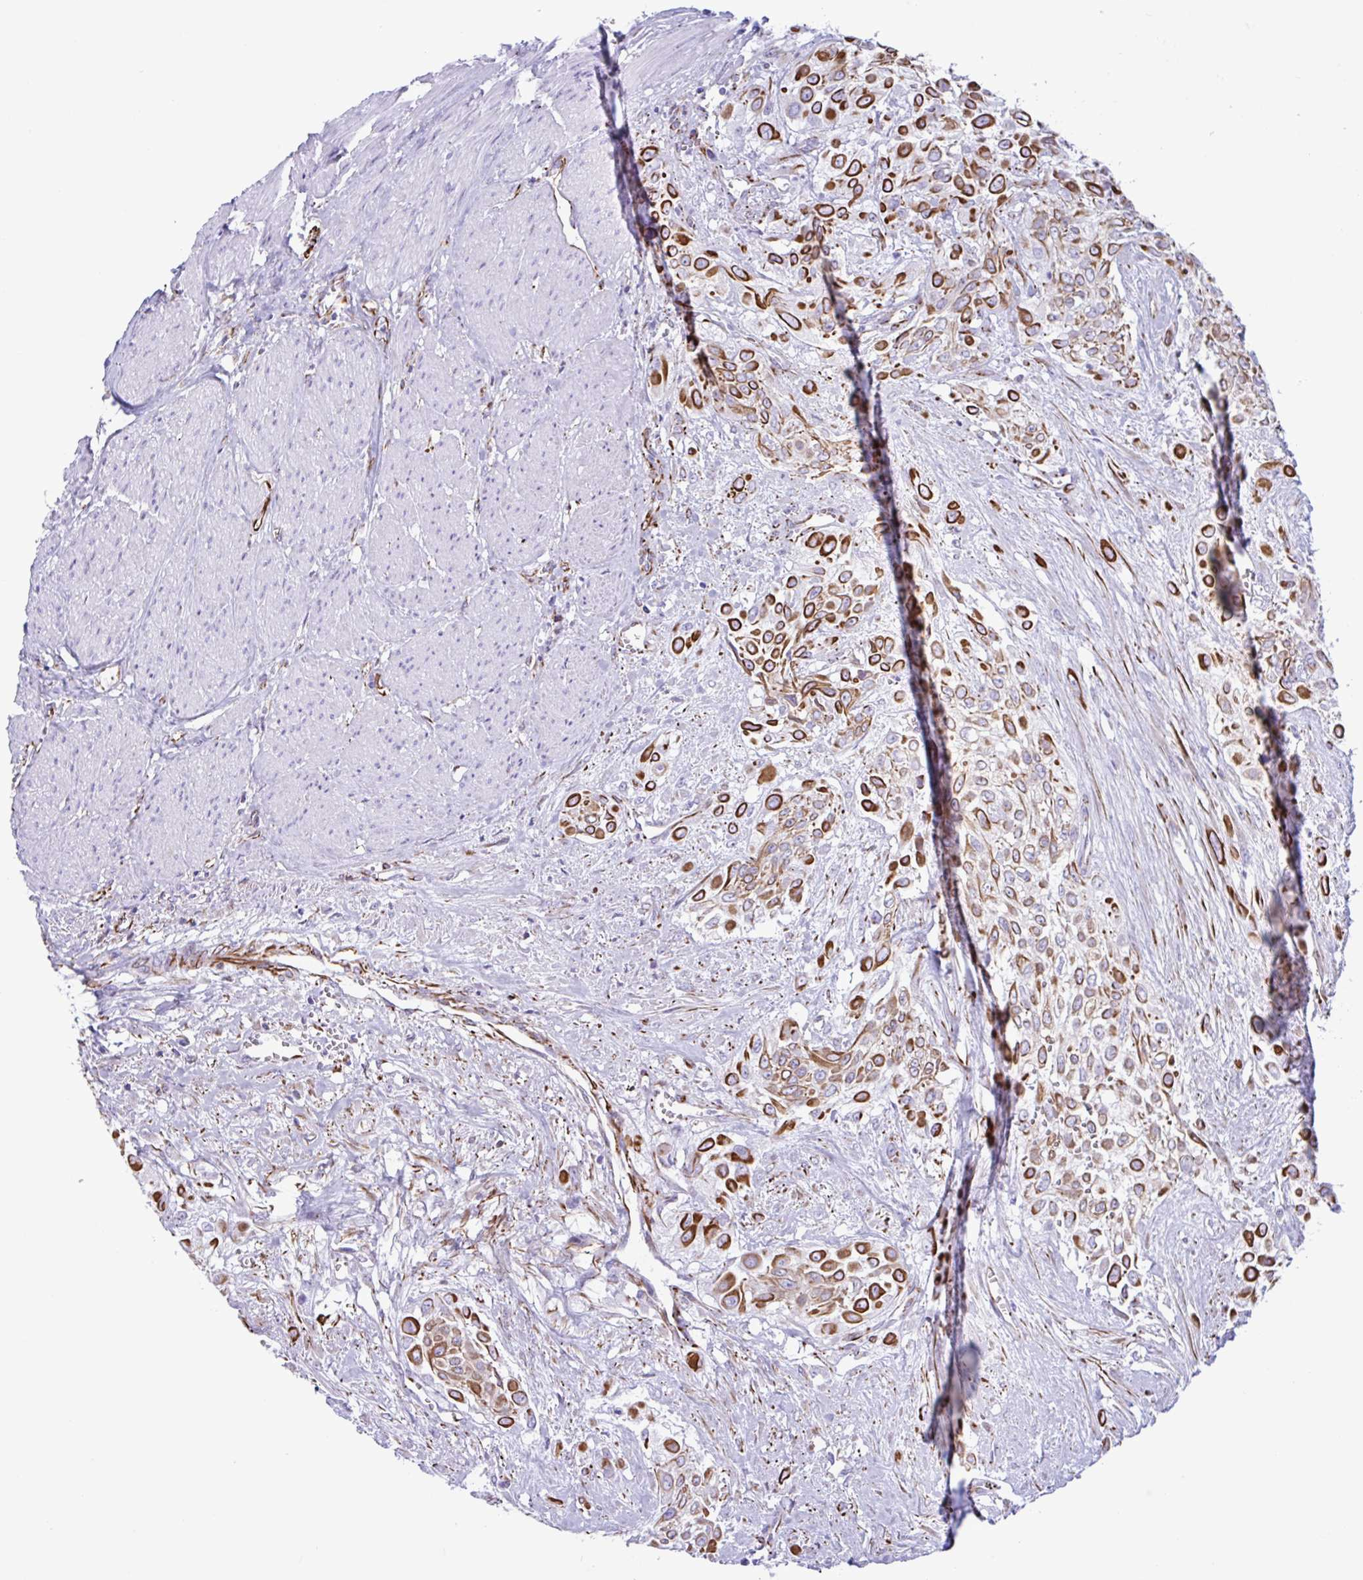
{"staining": {"intensity": "strong", "quantity": ">75%", "location": "cytoplasmic/membranous"}, "tissue": "urothelial cancer", "cell_type": "Tumor cells", "image_type": "cancer", "snomed": [{"axis": "morphology", "description": "Urothelial carcinoma, High grade"}, {"axis": "topography", "description": "Urinary bladder"}], "caption": "A photomicrograph showing strong cytoplasmic/membranous staining in about >75% of tumor cells in high-grade urothelial carcinoma, as visualized by brown immunohistochemical staining.", "gene": "SMAD5", "patient": {"sex": "male", "age": 57}}